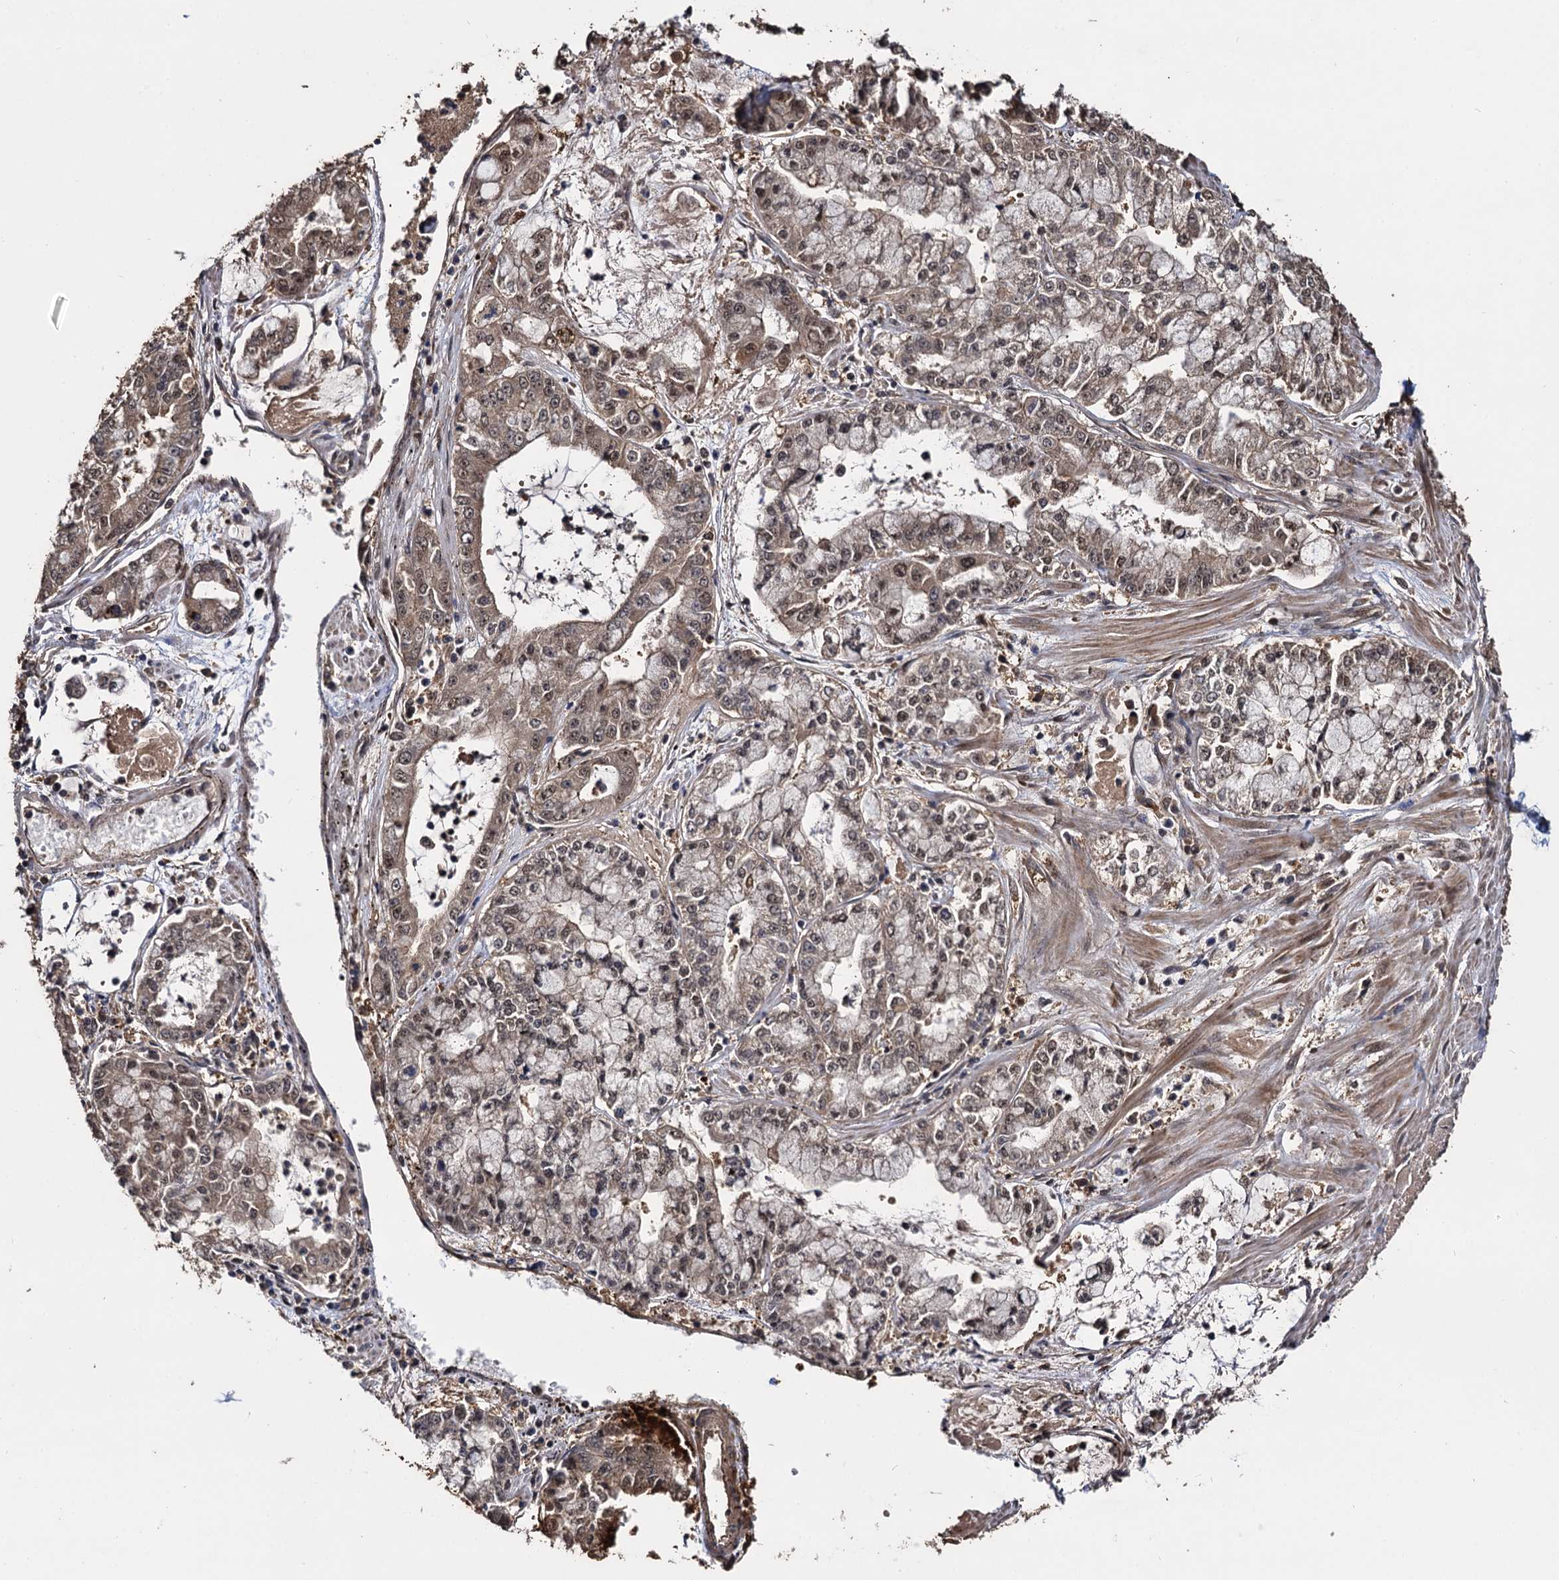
{"staining": {"intensity": "moderate", "quantity": ">75%", "location": "cytoplasmic/membranous,nuclear"}, "tissue": "stomach cancer", "cell_type": "Tumor cells", "image_type": "cancer", "snomed": [{"axis": "morphology", "description": "Adenocarcinoma, NOS"}, {"axis": "topography", "description": "Stomach"}], "caption": "Immunohistochemical staining of stomach adenocarcinoma displays medium levels of moderate cytoplasmic/membranous and nuclear protein staining in approximately >75% of tumor cells.", "gene": "SLC46A3", "patient": {"sex": "male", "age": 76}}